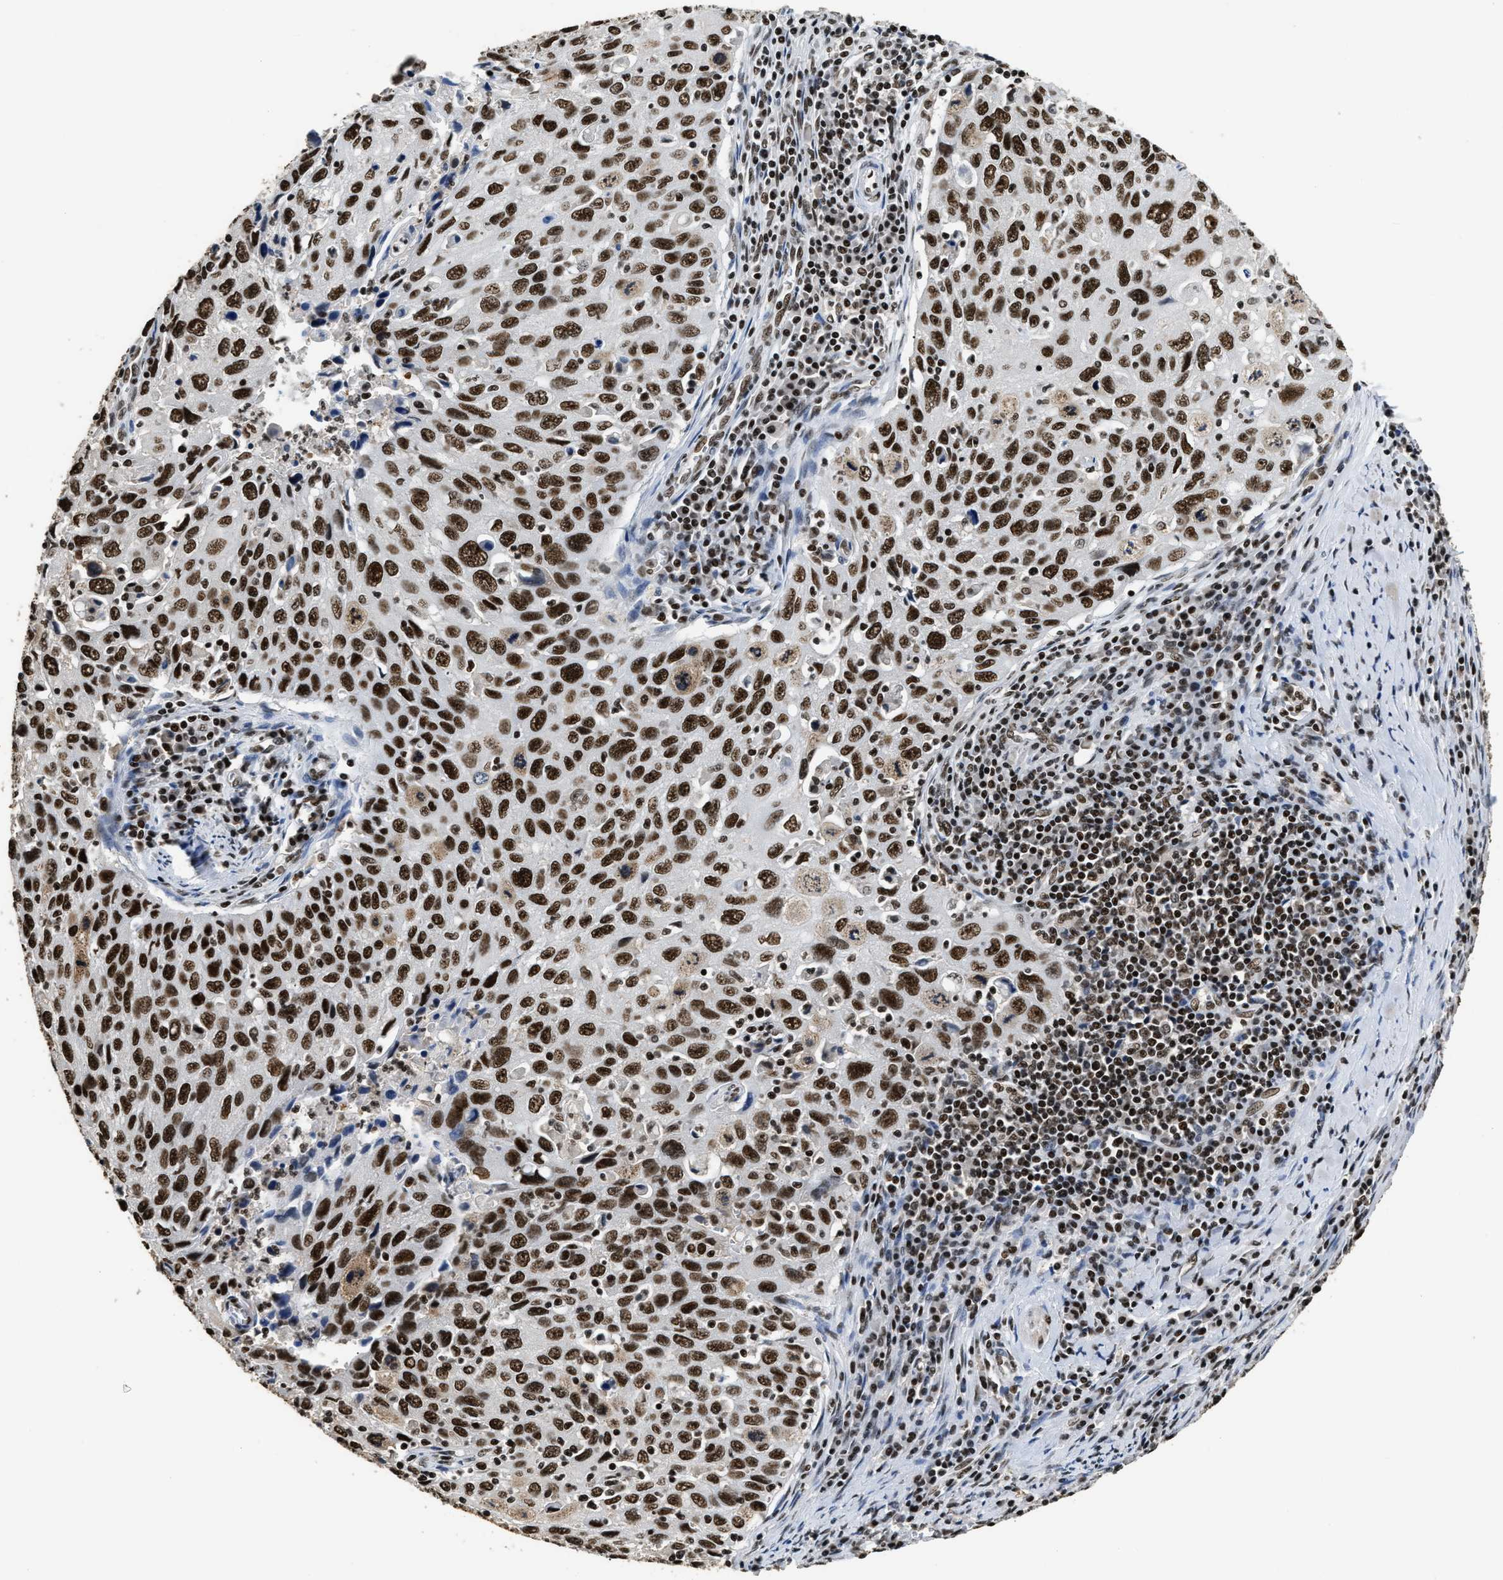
{"staining": {"intensity": "strong", "quantity": ">75%", "location": "nuclear"}, "tissue": "cervical cancer", "cell_type": "Tumor cells", "image_type": "cancer", "snomed": [{"axis": "morphology", "description": "Squamous cell carcinoma, NOS"}, {"axis": "topography", "description": "Cervix"}], "caption": "Strong nuclear protein positivity is present in approximately >75% of tumor cells in cervical cancer.", "gene": "RAD21", "patient": {"sex": "female", "age": 53}}